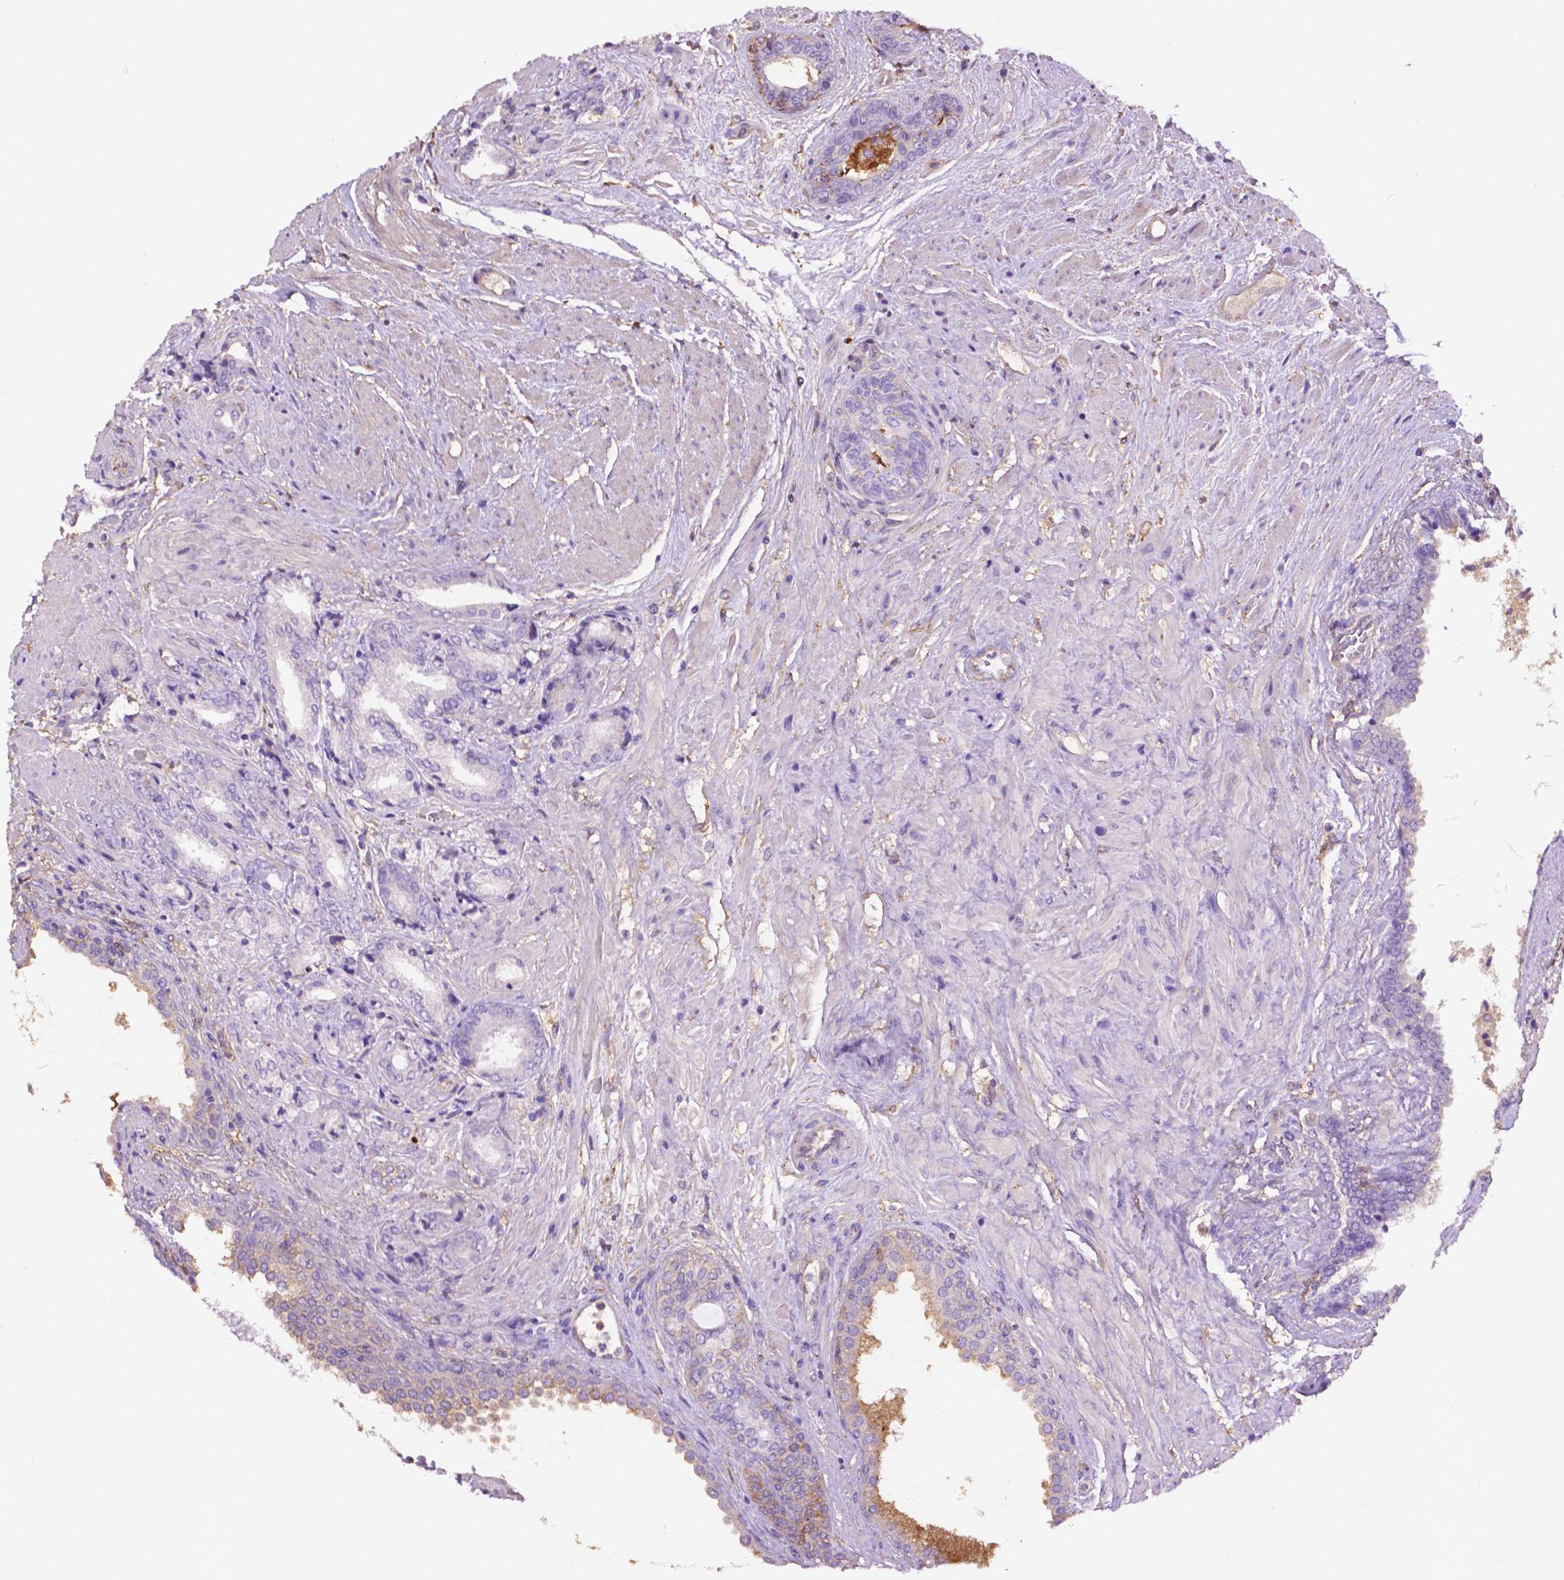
{"staining": {"intensity": "negative", "quantity": "none", "location": "none"}, "tissue": "prostate cancer", "cell_type": "Tumor cells", "image_type": "cancer", "snomed": [{"axis": "morphology", "description": "Adenocarcinoma, High grade"}, {"axis": "topography", "description": "Prostate"}], "caption": "Tumor cells are negative for brown protein staining in prostate cancer (high-grade adenocarcinoma).", "gene": "GDPD5", "patient": {"sex": "male", "age": 56}}